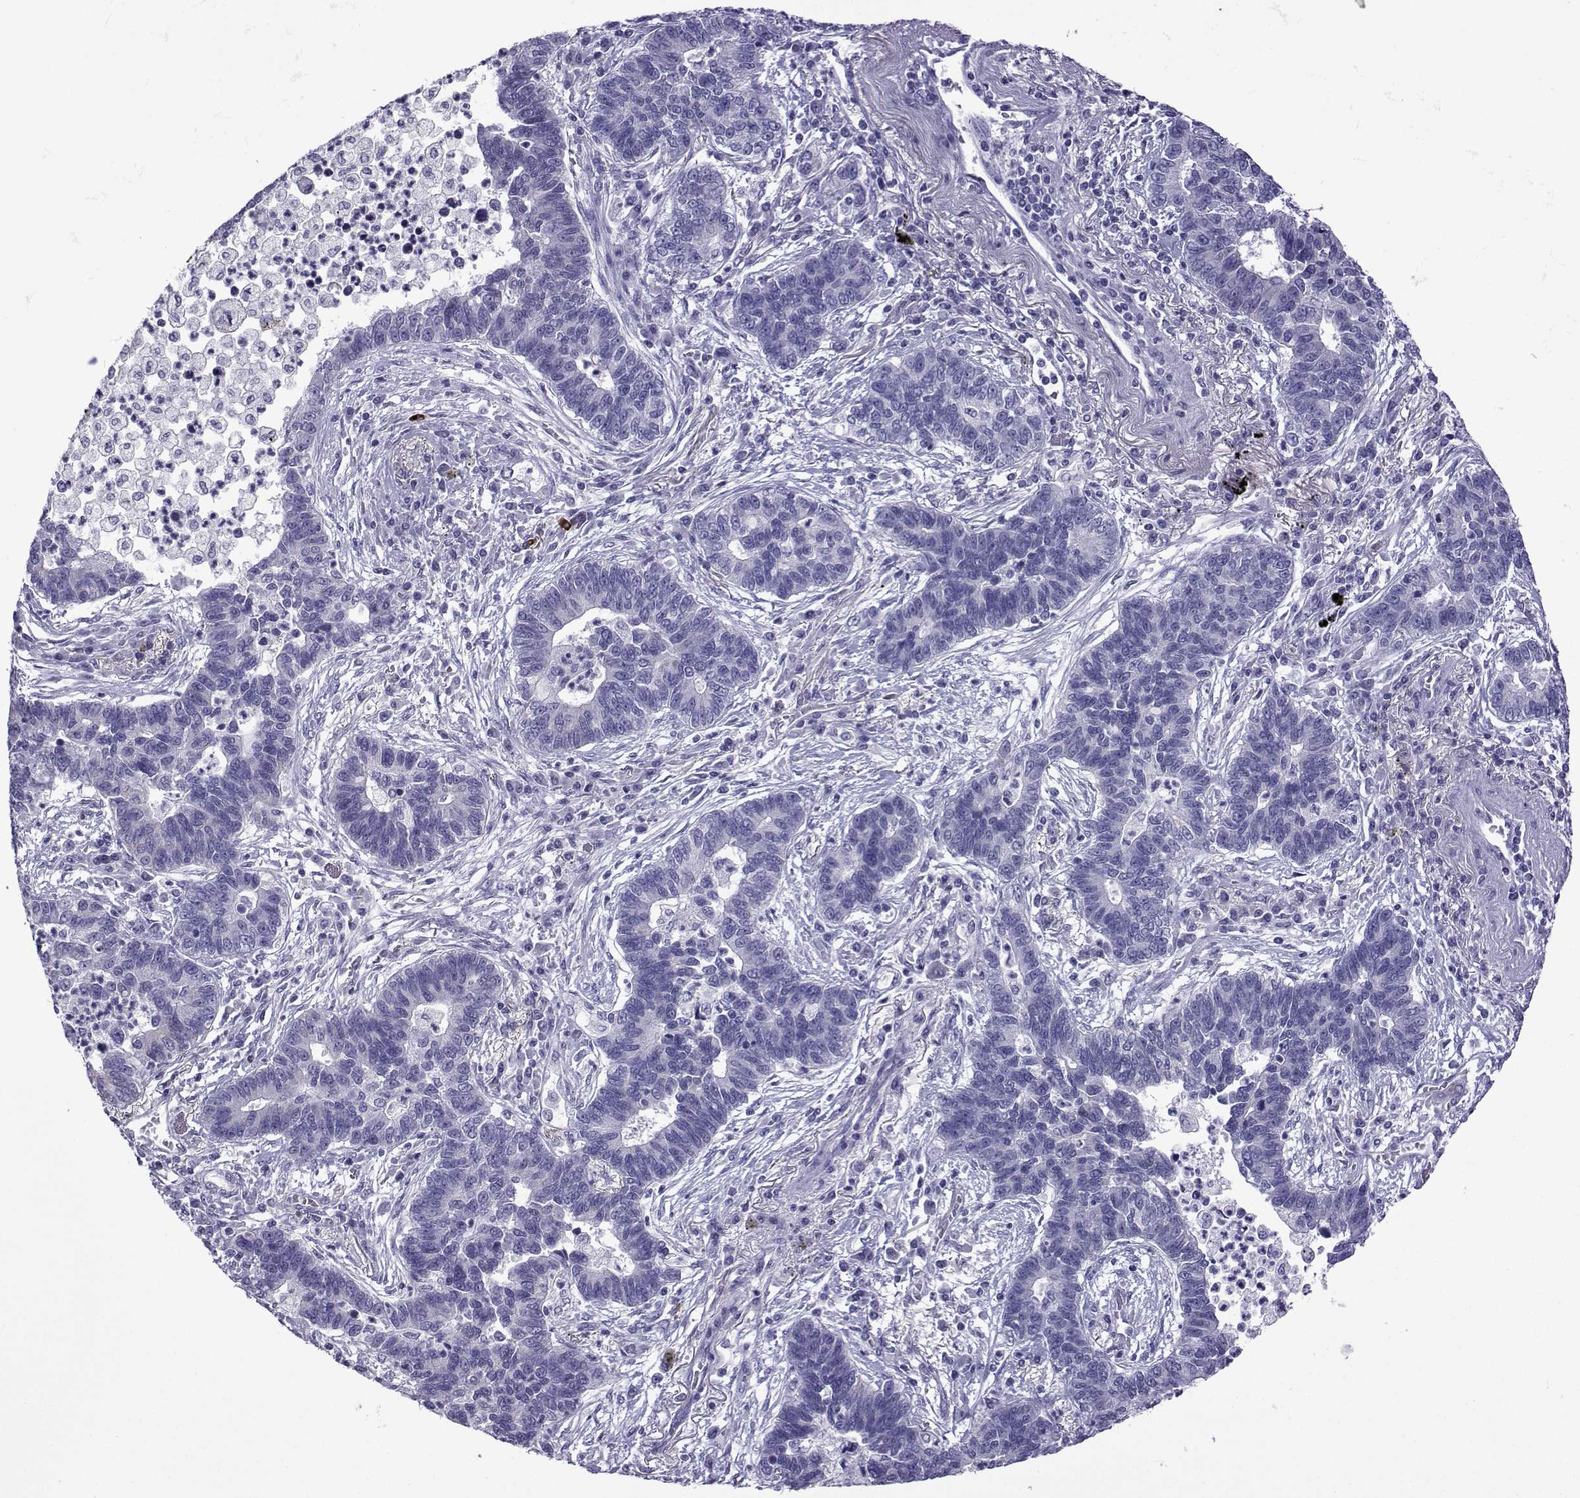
{"staining": {"intensity": "negative", "quantity": "none", "location": "none"}, "tissue": "lung cancer", "cell_type": "Tumor cells", "image_type": "cancer", "snomed": [{"axis": "morphology", "description": "Adenocarcinoma, NOS"}, {"axis": "topography", "description": "Lung"}], "caption": "High magnification brightfield microscopy of lung cancer stained with DAB (3,3'-diaminobenzidine) (brown) and counterstained with hematoxylin (blue): tumor cells show no significant staining.", "gene": "CFAP70", "patient": {"sex": "female", "age": 57}}